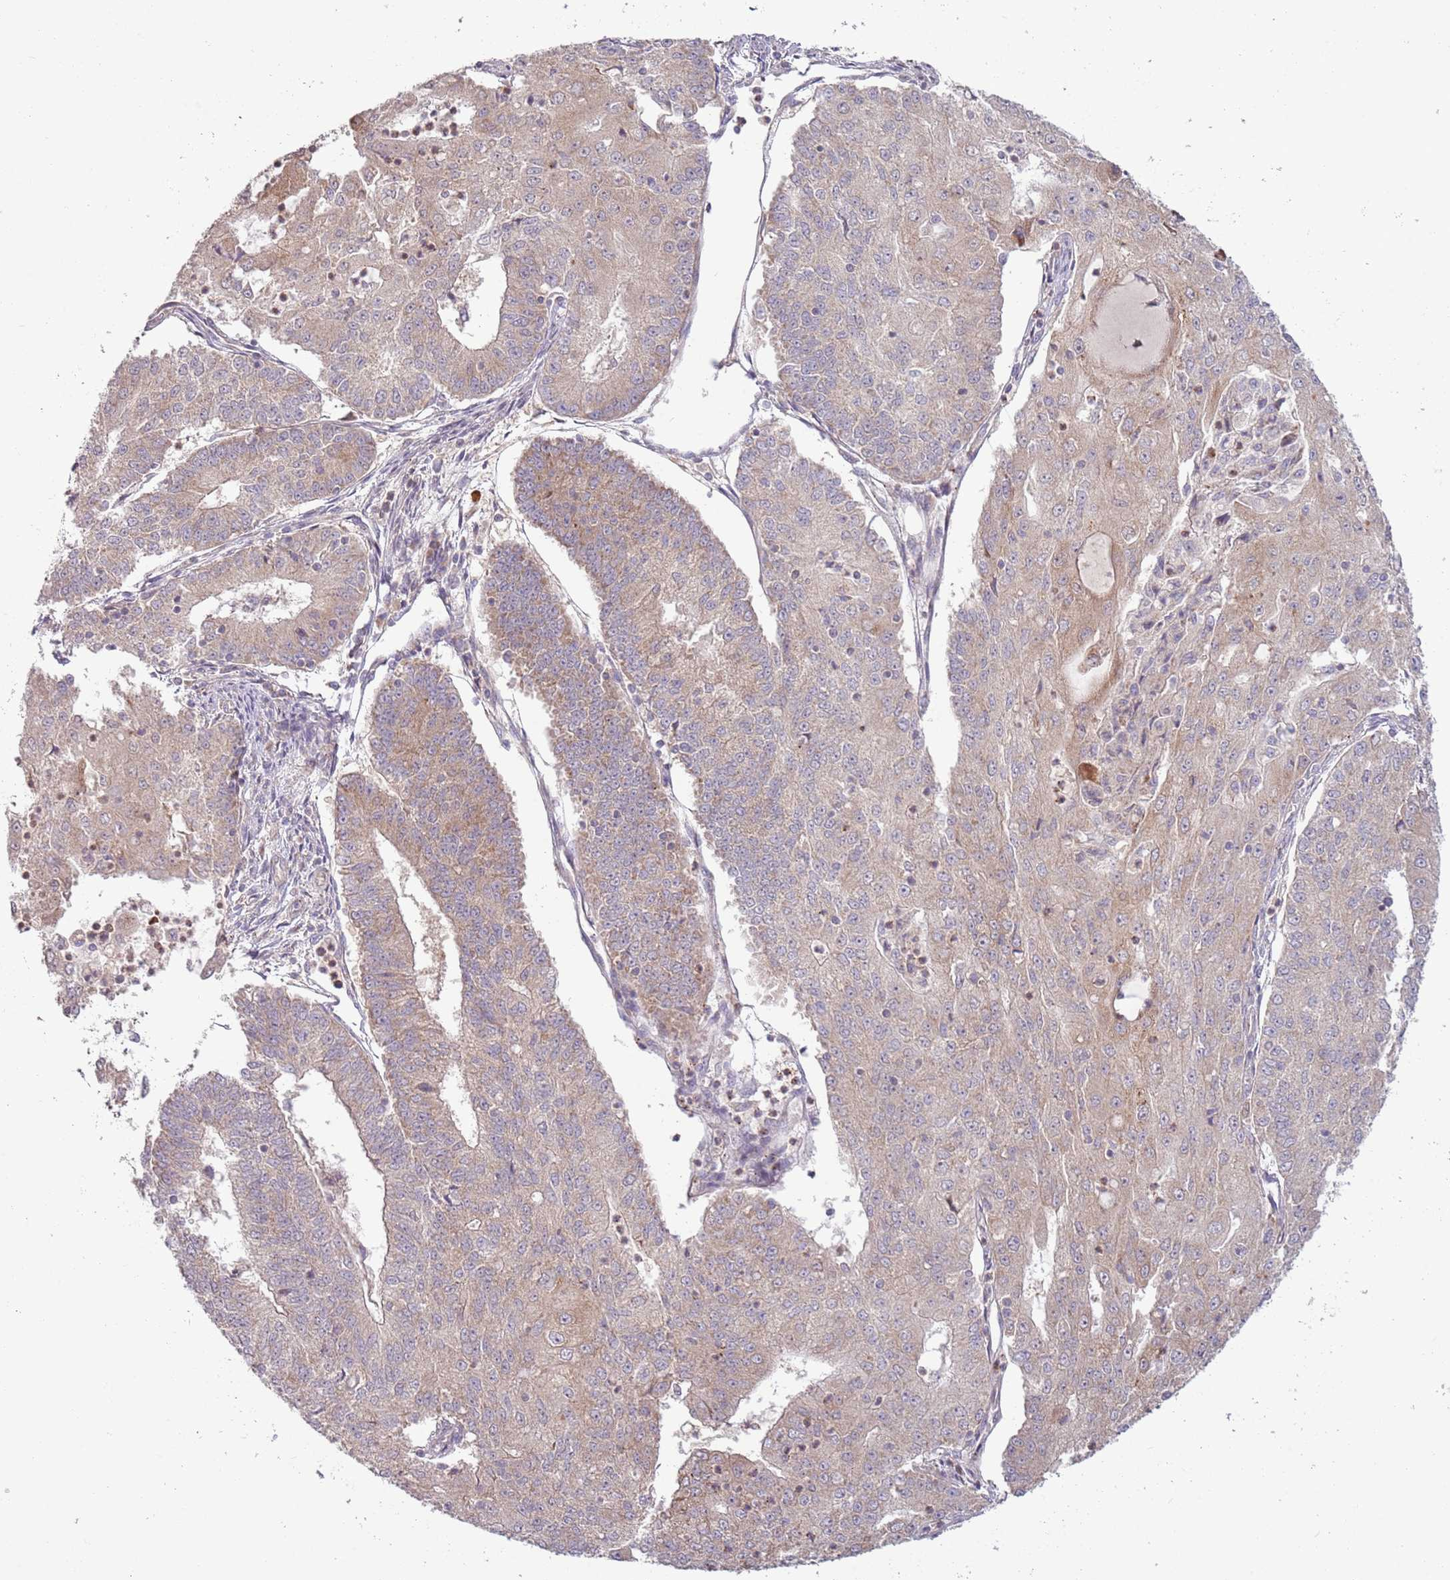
{"staining": {"intensity": "moderate", "quantity": "25%-75%", "location": "cytoplasmic/membranous"}, "tissue": "endometrial cancer", "cell_type": "Tumor cells", "image_type": "cancer", "snomed": [{"axis": "morphology", "description": "Adenocarcinoma, NOS"}, {"axis": "topography", "description": "Endometrium"}], "caption": "Human endometrial cancer stained for a protein (brown) exhibits moderate cytoplasmic/membranous positive staining in approximately 25%-75% of tumor cells.", "gene": "DTD2", "patient": {"sex": "female", "age": 56}}